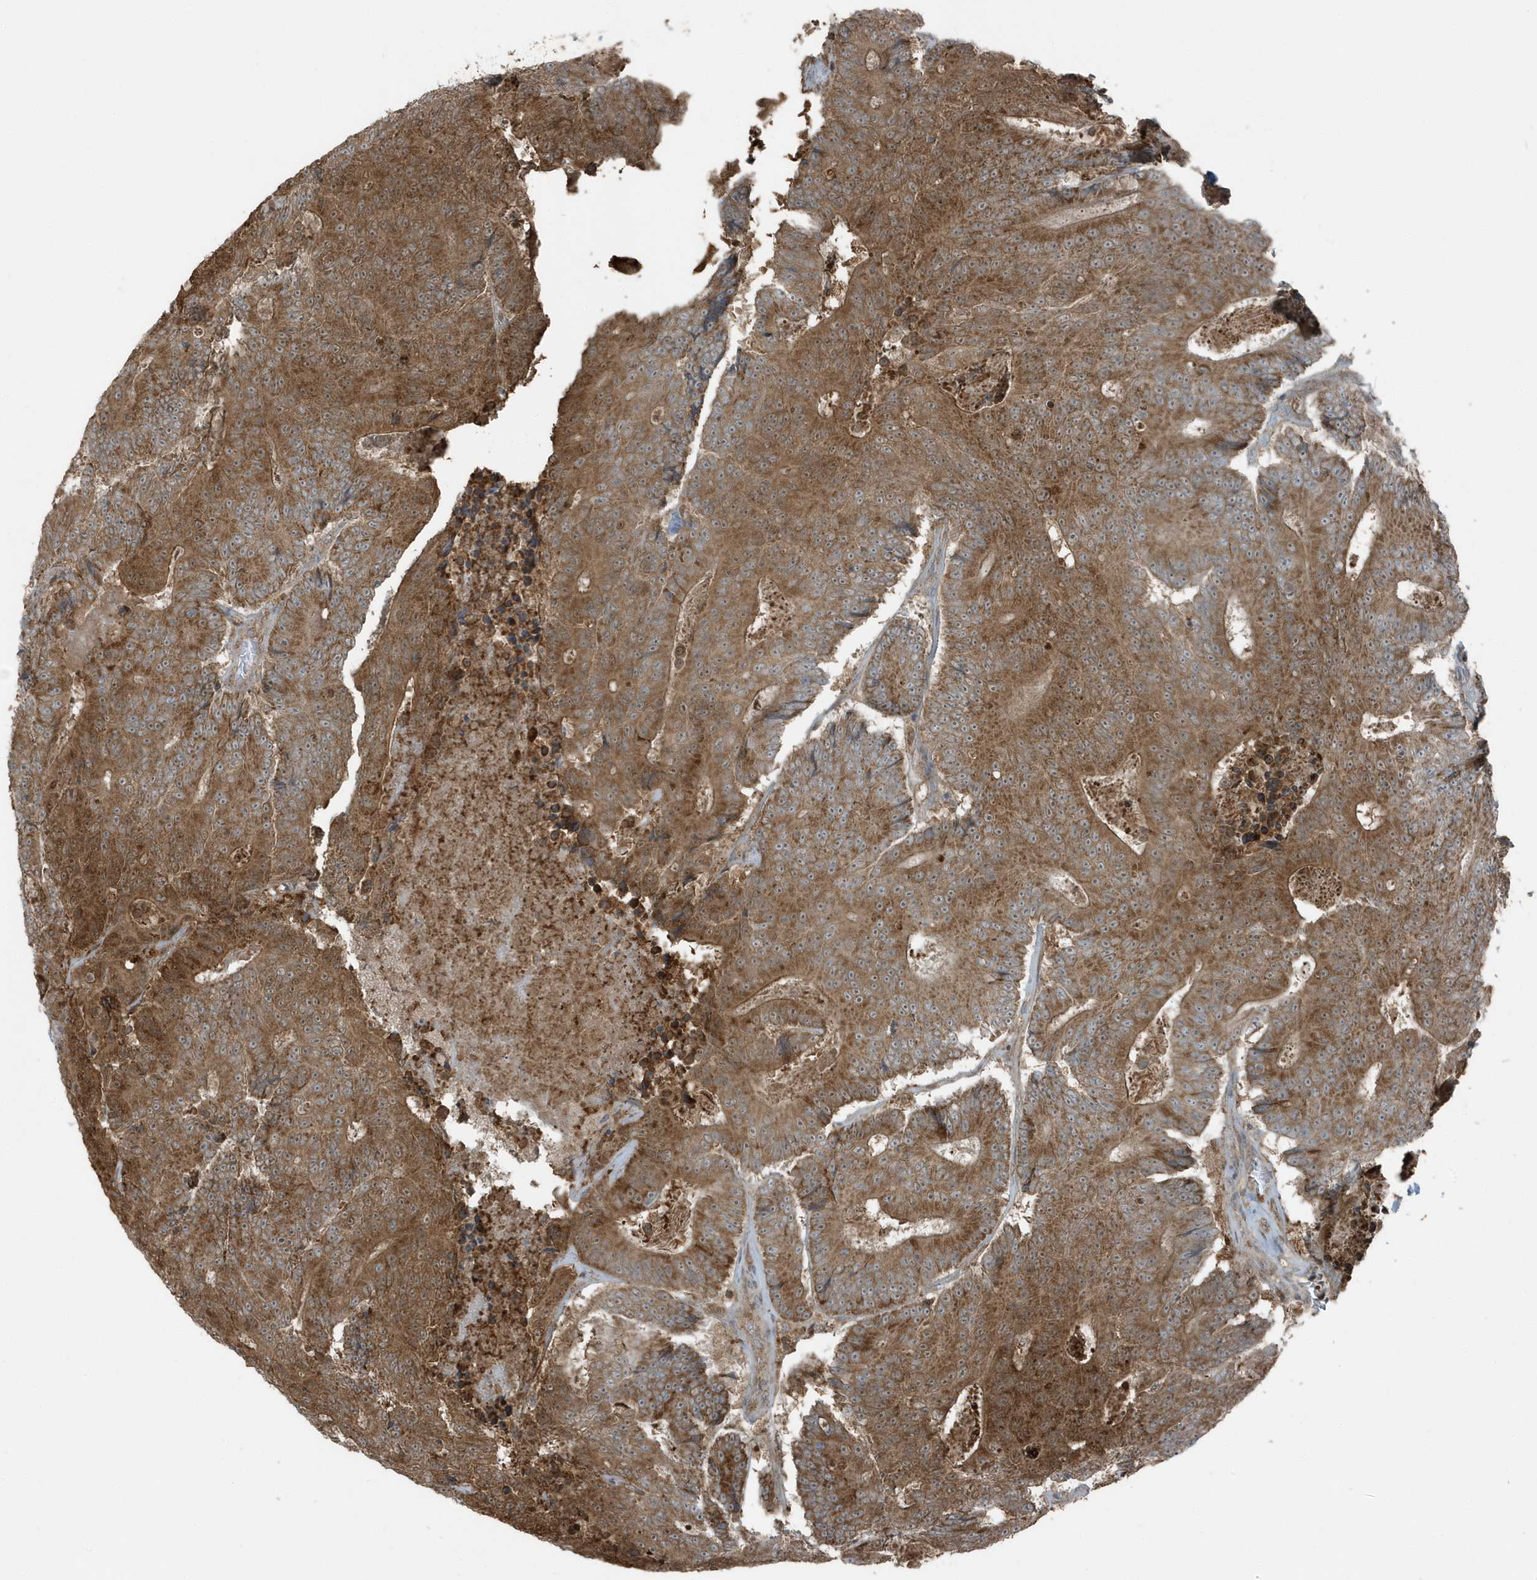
{"staining": {"intensity": "strong", "quantity": ">75%", "location": "cytoplasmic/membranous"}, "tissue": "colorectal cancer", "cell_type": "Tumor cells", "image_type": "cancer", "snomed": [{"axis": "morphology", "description": "Adenocarcinoma, NOS"}, {"axis": "topography", "description": "Colon"}], "caption": "Tumor cells reveal high levels of strong cytoplasmic/membranous staining in approximately >75% of cells in colorectal cancer (adenocarcinoma).", "gene": "AZI2", "patient": {"sex": "male", "age": 83}}